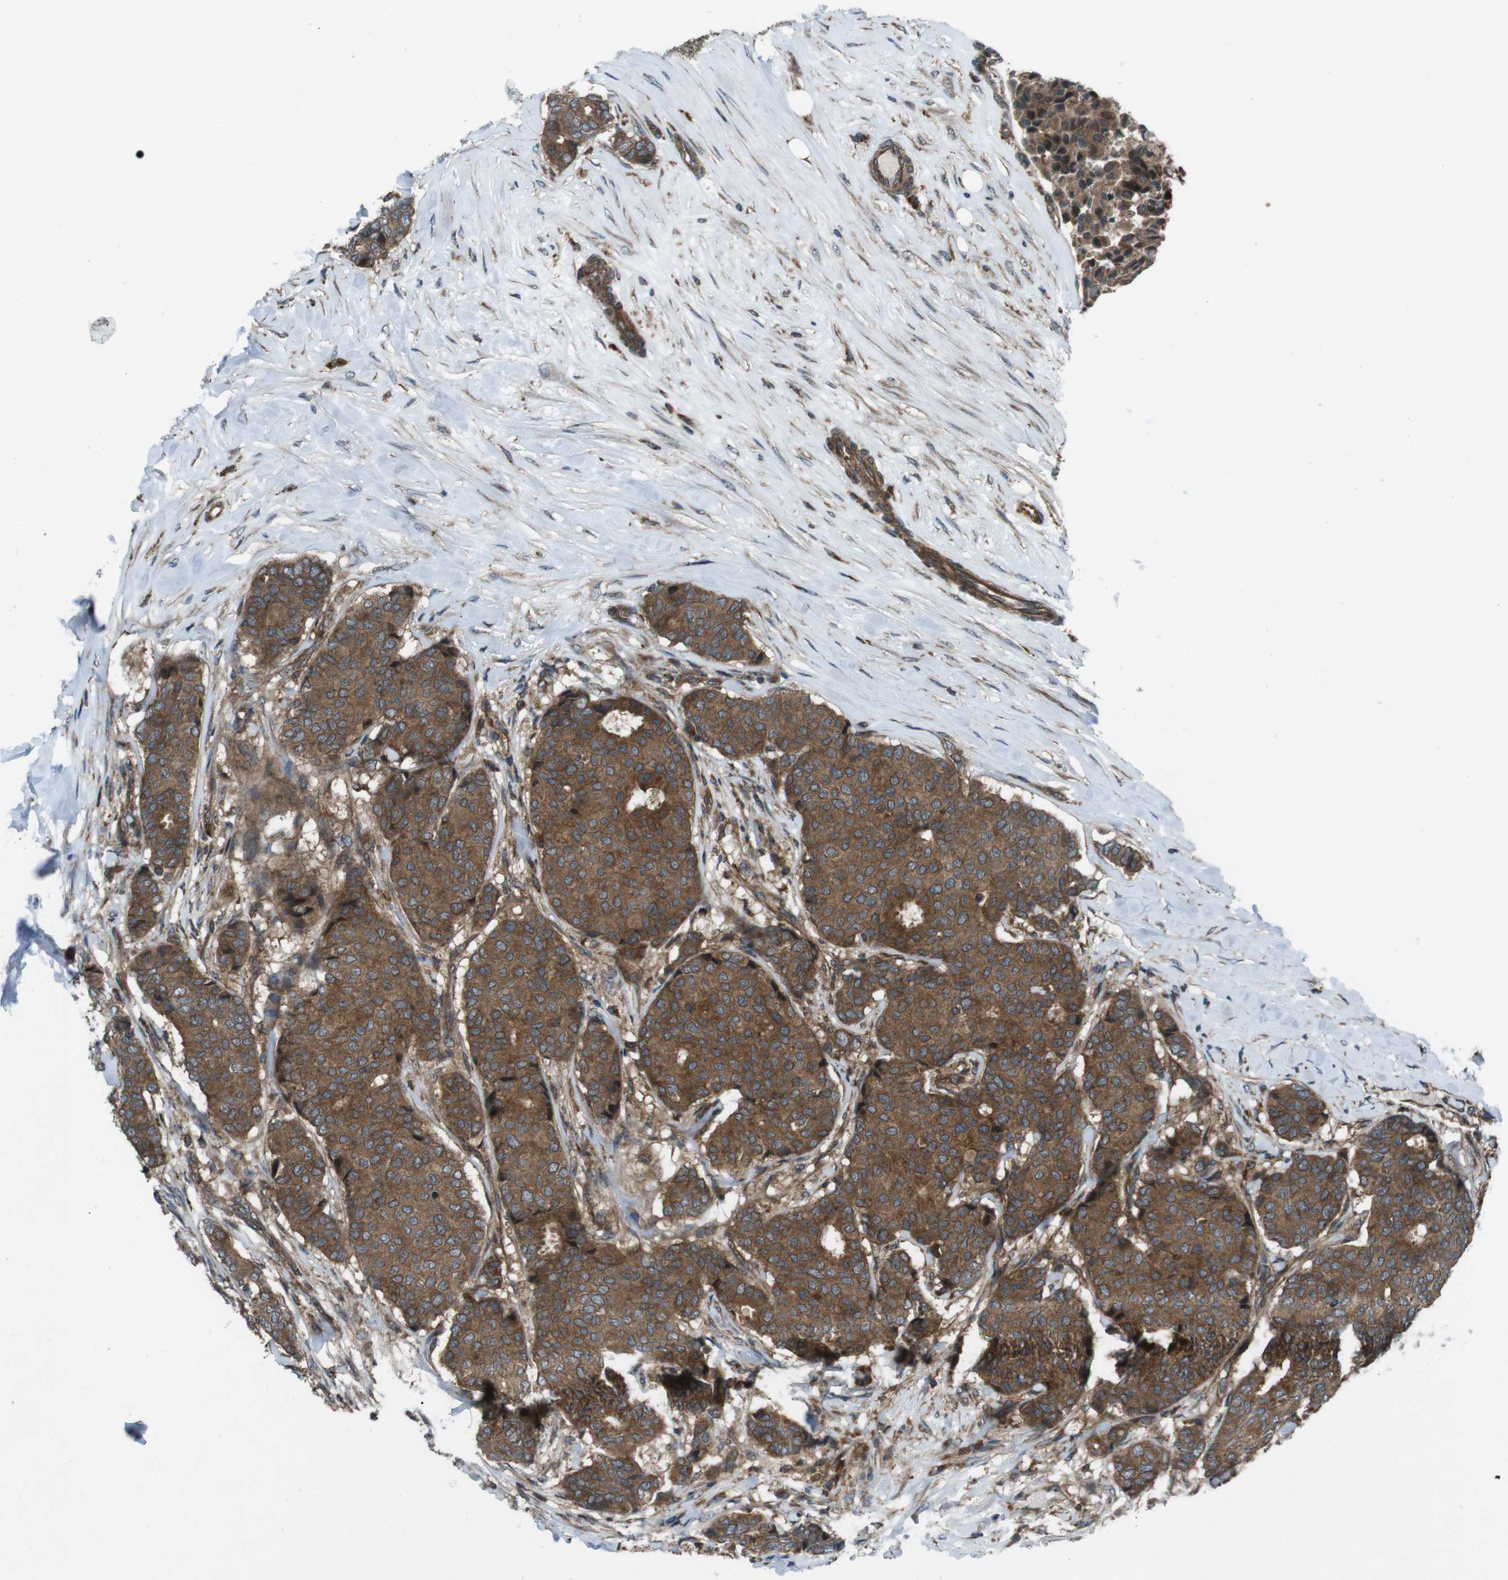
{"staining": {"intensity": "strong", "quantity": ">75%", "location": "cytoplasmic/membranous"}, "tissue": "breast cancer", "cell_type": "Tumor cells", "image_type": "cancer", "snomed": [{"axis": "morphology", "description": "Duct carcinoma"}, {"axis": "topography", "description": "Breast"}], "caption": "Immunohistochemical staining of human intraductal carcinoma (breast) shows high levels of strong cytoplasmic/membranous protein staining in about >75% of tumor cells.", "gene": "SLC27A4", "patient": {"sex": "female", "age": 75}}